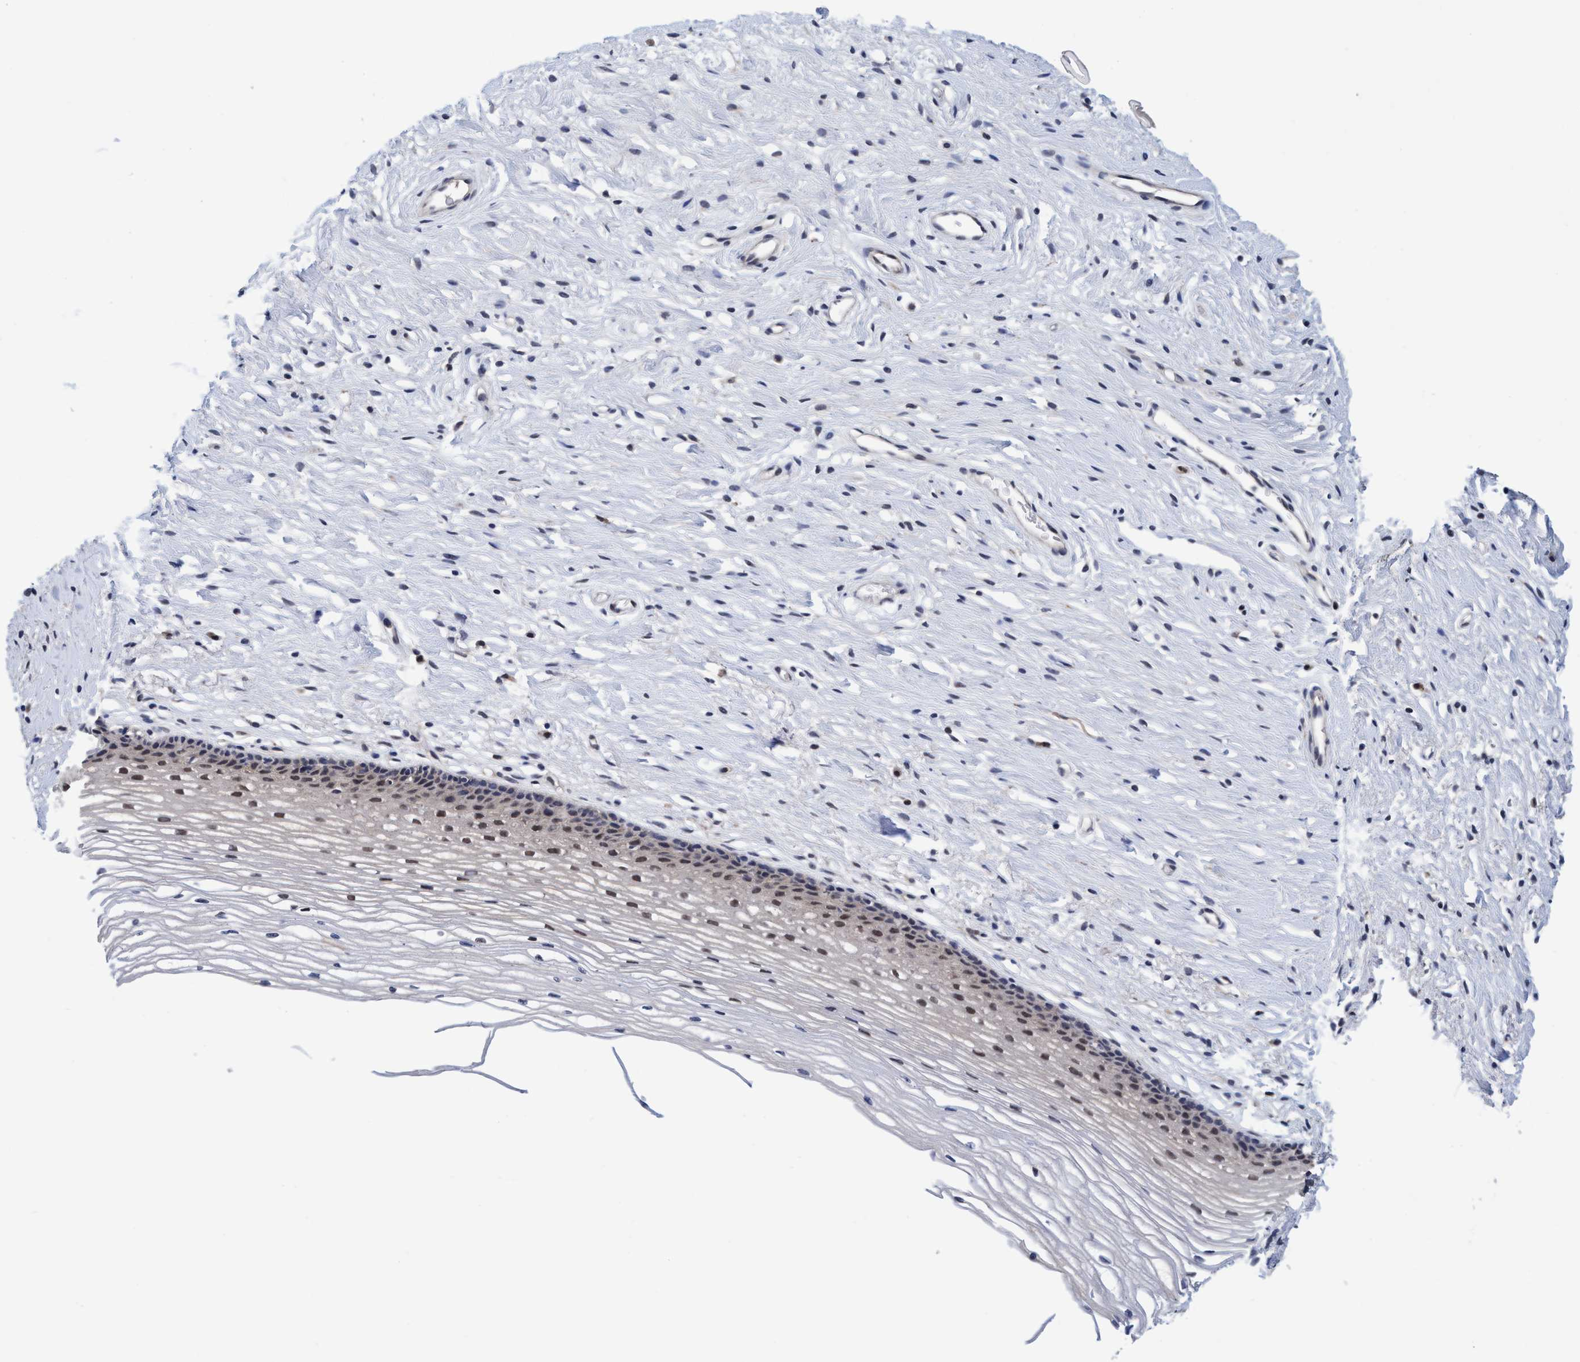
{"staining": {"intensity": "weak", "quantity": "25%-75%", "location": "cytoplasmic/membranous"}, "tissue": "cervix", "cell_type": "Glandular cells", "image_type": "normal", "snomed": [{"axis": "morphology", "description": "Normal tissue, NOS"}, {"axis": "topography", "description": "Cervix"}], "caption": "Immunohistochemistry micrograph of normal cervix stained for a protein (brown), which exhibits low levels of weak cytoplasmic/membranous staining in approximately 25%-75% of glandular cells.", "gene": "PSMD12", "patient": {"sex": "female", "age": 77}}